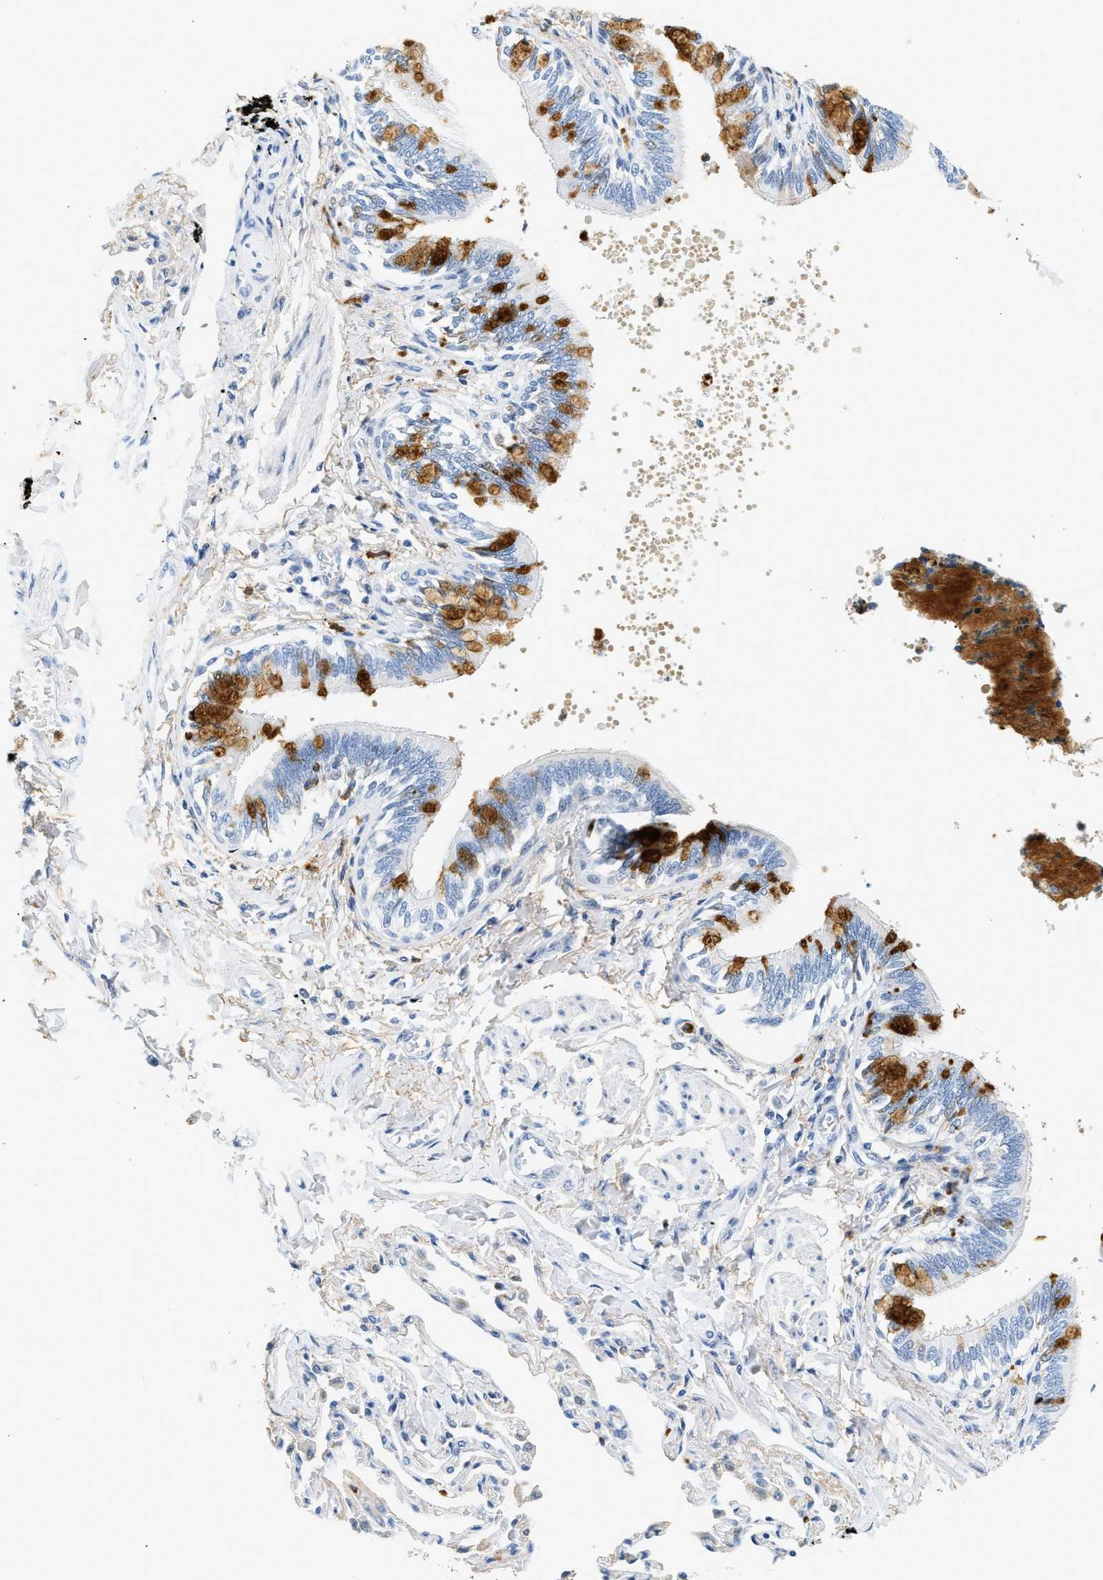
{"staining": {"intensity": "moderate", "quantity": "25%-75%", "location": "cytoplasmic/membranous"}, "tissue": "bronchus", "cell_type": "Respiratory epithelial cells", "image_type": "normal", "snomed": [{"axis": "morphology", "description": "Normal tissue, NOS"}, {"axis": "topography", "description": "Lung"}], "caption": "Bronchus stained with IHC shows moderate cytoplasmic/membranous positivity in approximately 25%-75% of respiratory epithelial cells. (DAB (3,3'-diaminobenzidine) IHC, brown staining for protein, blue staining for nuclei).", "gene": "LCN2", "patient": {"sex": "male", "age": 64}}